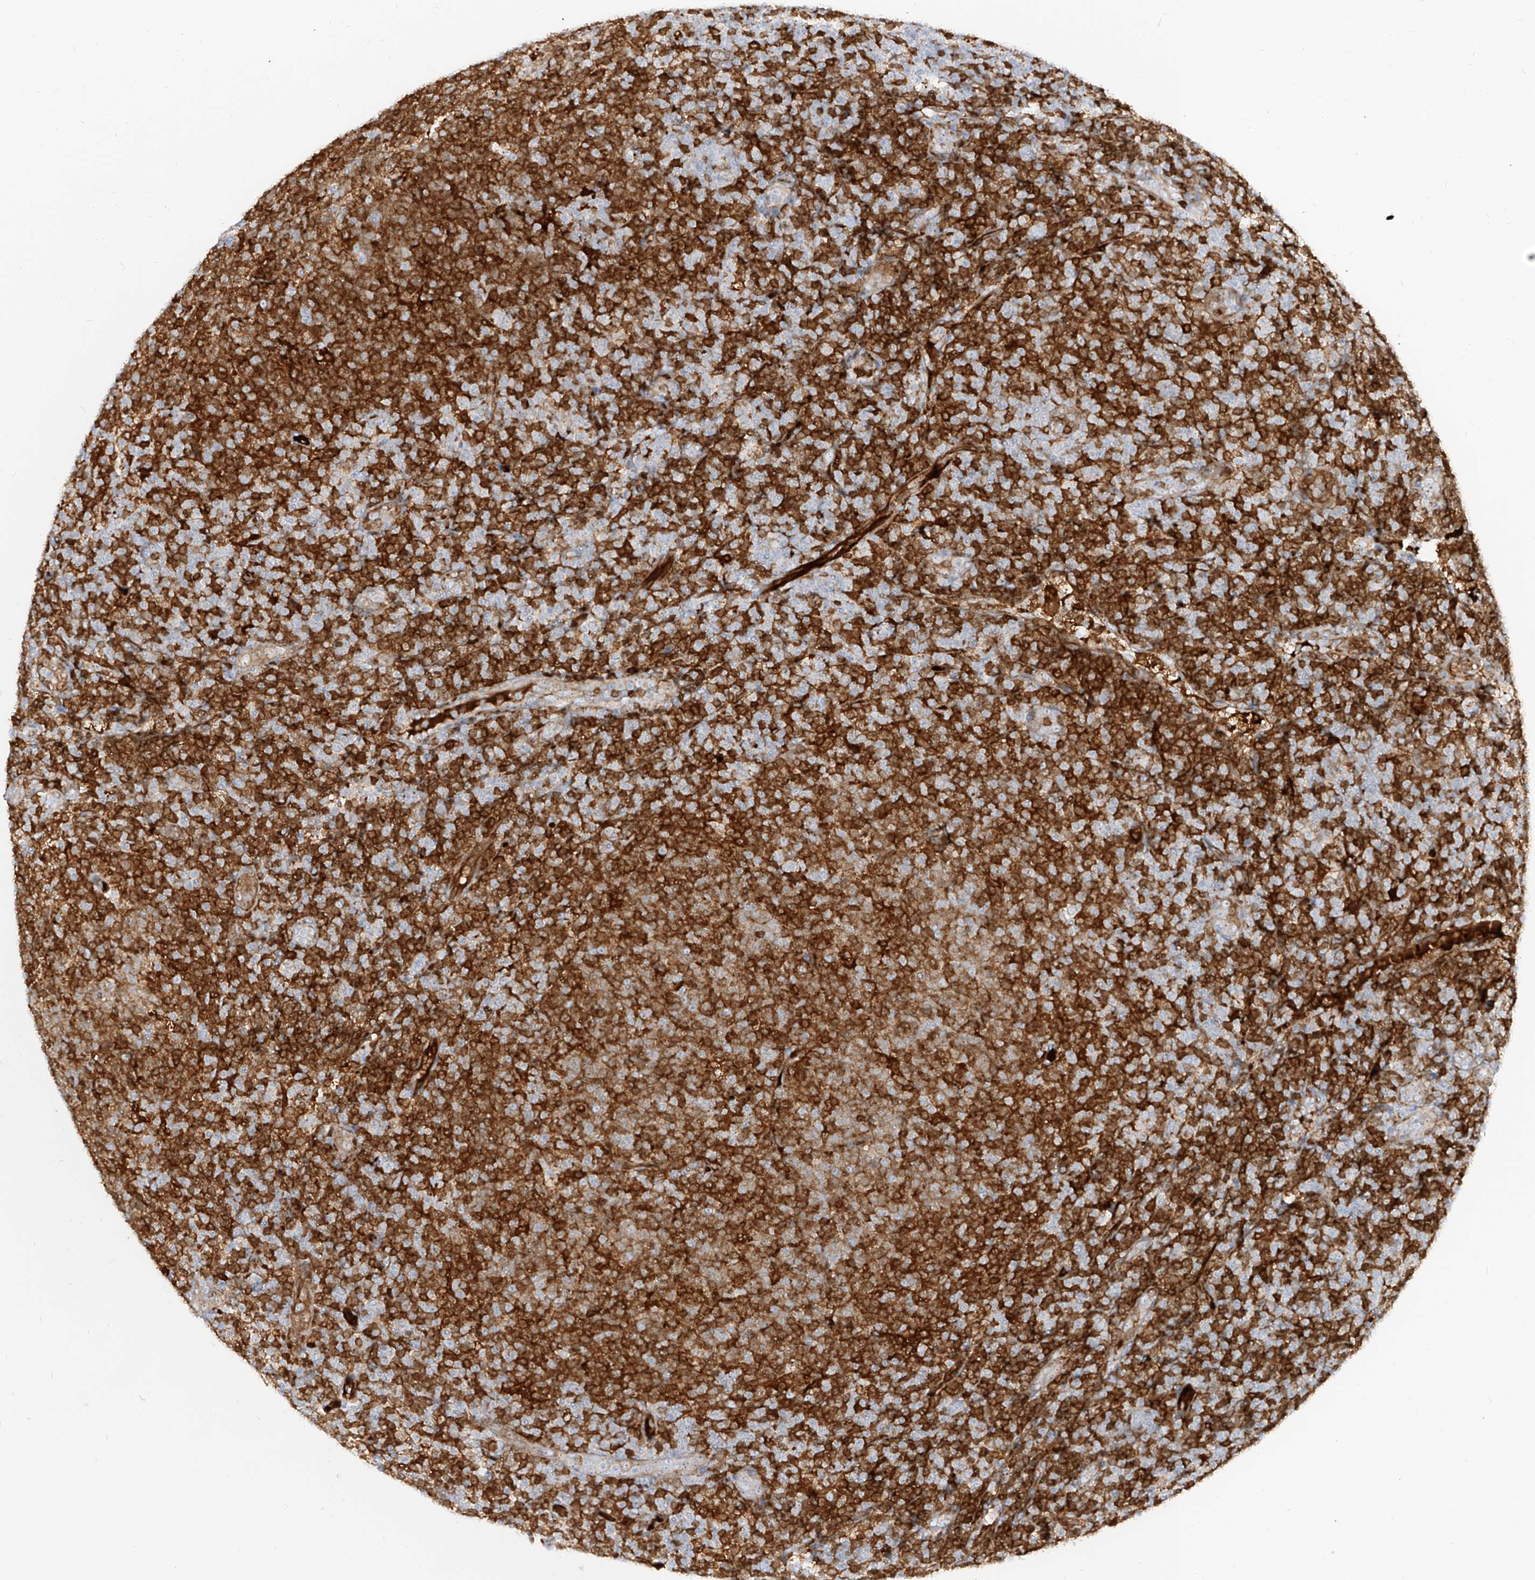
{"staining": {"intensity": "negative", "quantity": "none", "location": "none"}, "tissue": "lymphoma", "cell_type": "Tumor cells", "image_type": "cancer", "snomed": [{"axis": "morphology", "description": "Malignant lymphoma, non-Hodgkin's type, Low grade"}, {"axis": "topography", "description": "Lymph node"}], "caption": "DAB immunohistochemical staining of malignant lymphoma, non-Hodgkin's type (low-grade) reveals no significant positivity in tumor cells. The staining is performed using DAB (3,3'-diaminobenzidine) brown chromogen with nuclei counter-stained in using hematoxylin.", "gene": "KYNU", "patient": {"sex": "male", "age": 66}}